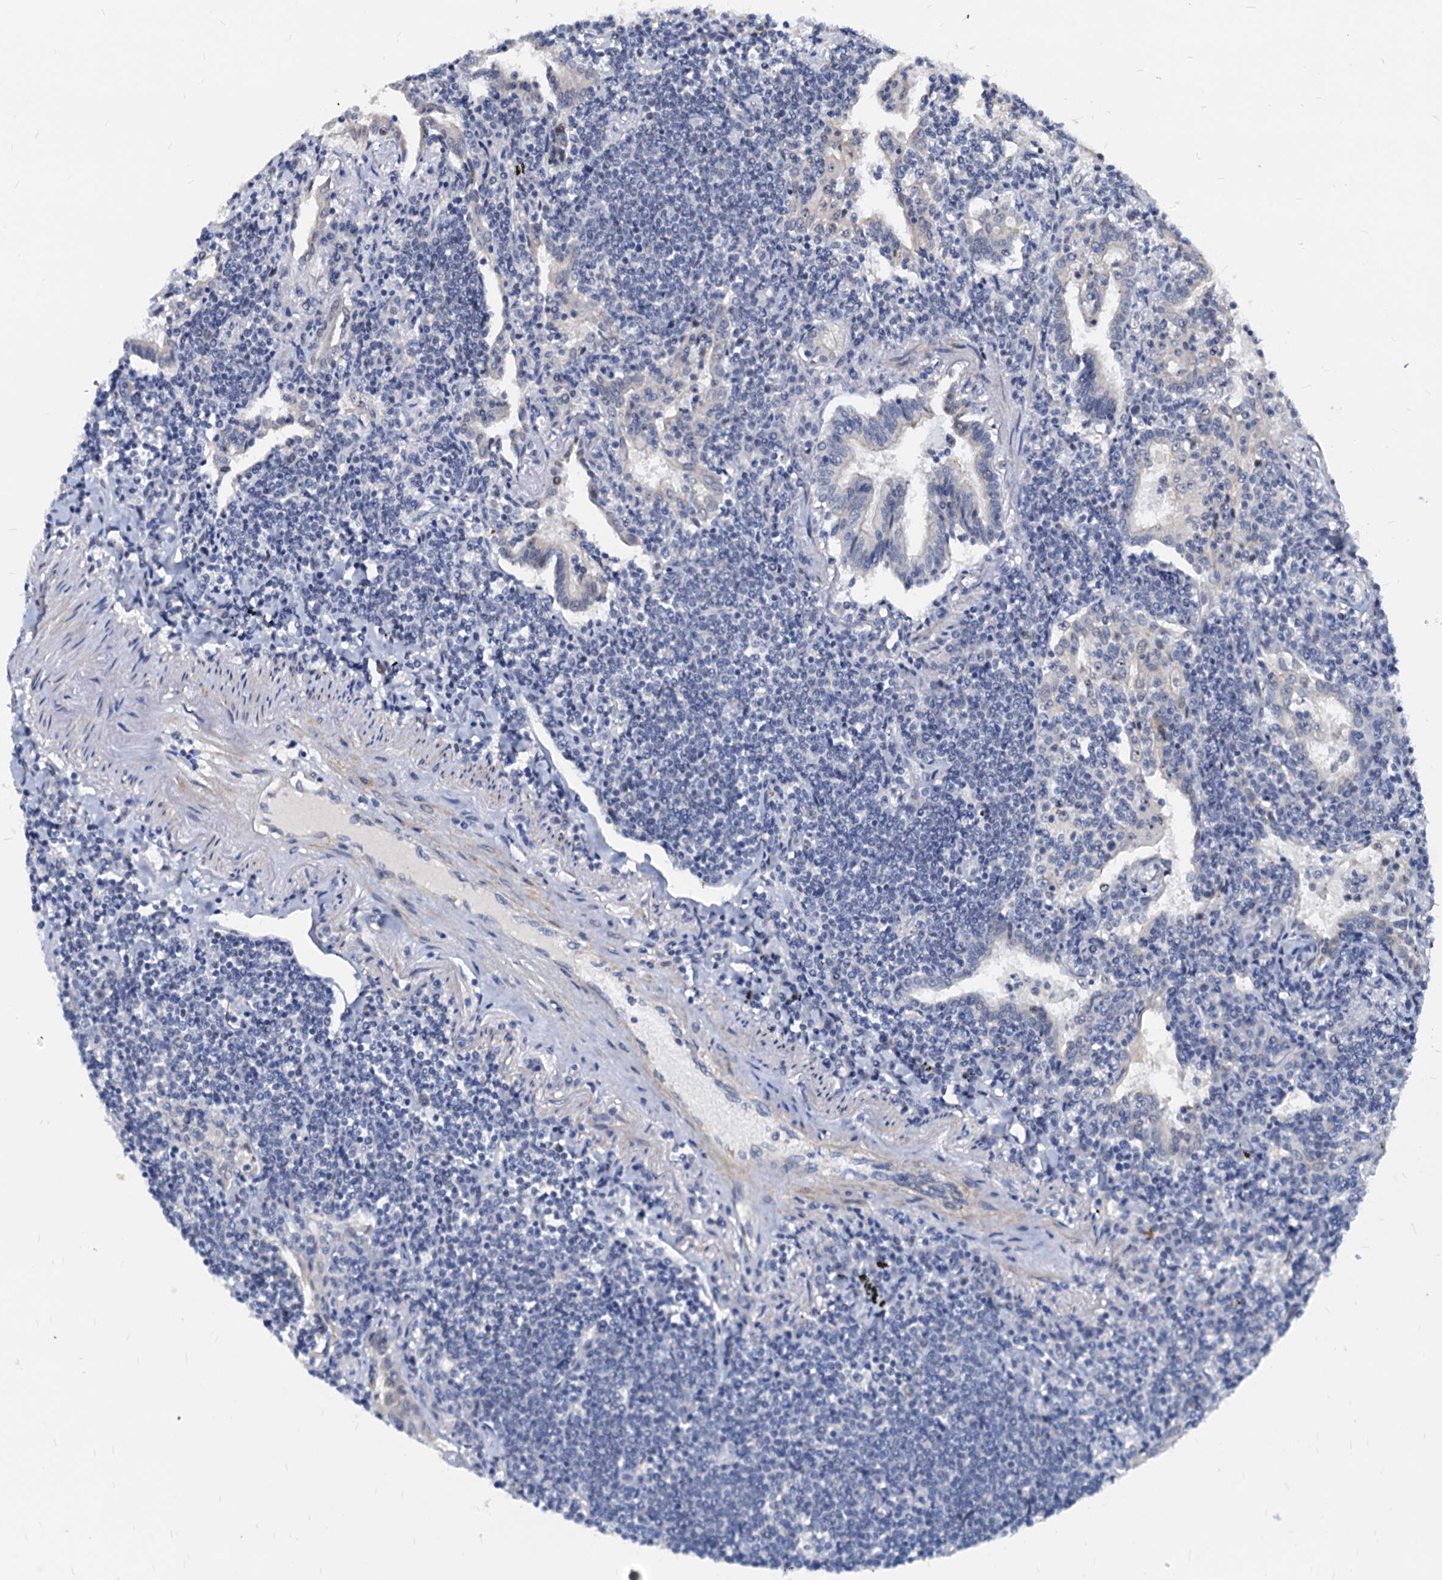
{"staining": {"intensity": "negative", "quantity": "none", "location": "none"}, "tissue": "lymphoma", "cell_type": "Tumor cells", "image_type": "cancer", "snomed": [{"axis": "morphology", "description": "Malignant lymphoma, non-Hodgkin's type, Low grade"}, {"axis": "topography", "description": "Lung"}], "caption": "This is a micrograph of immunohistochemistry staining of lymphoma, which shows no positivity in tumor cells.", "gene": "HSF2", "patient": {"sex": "female", "age": 71}}